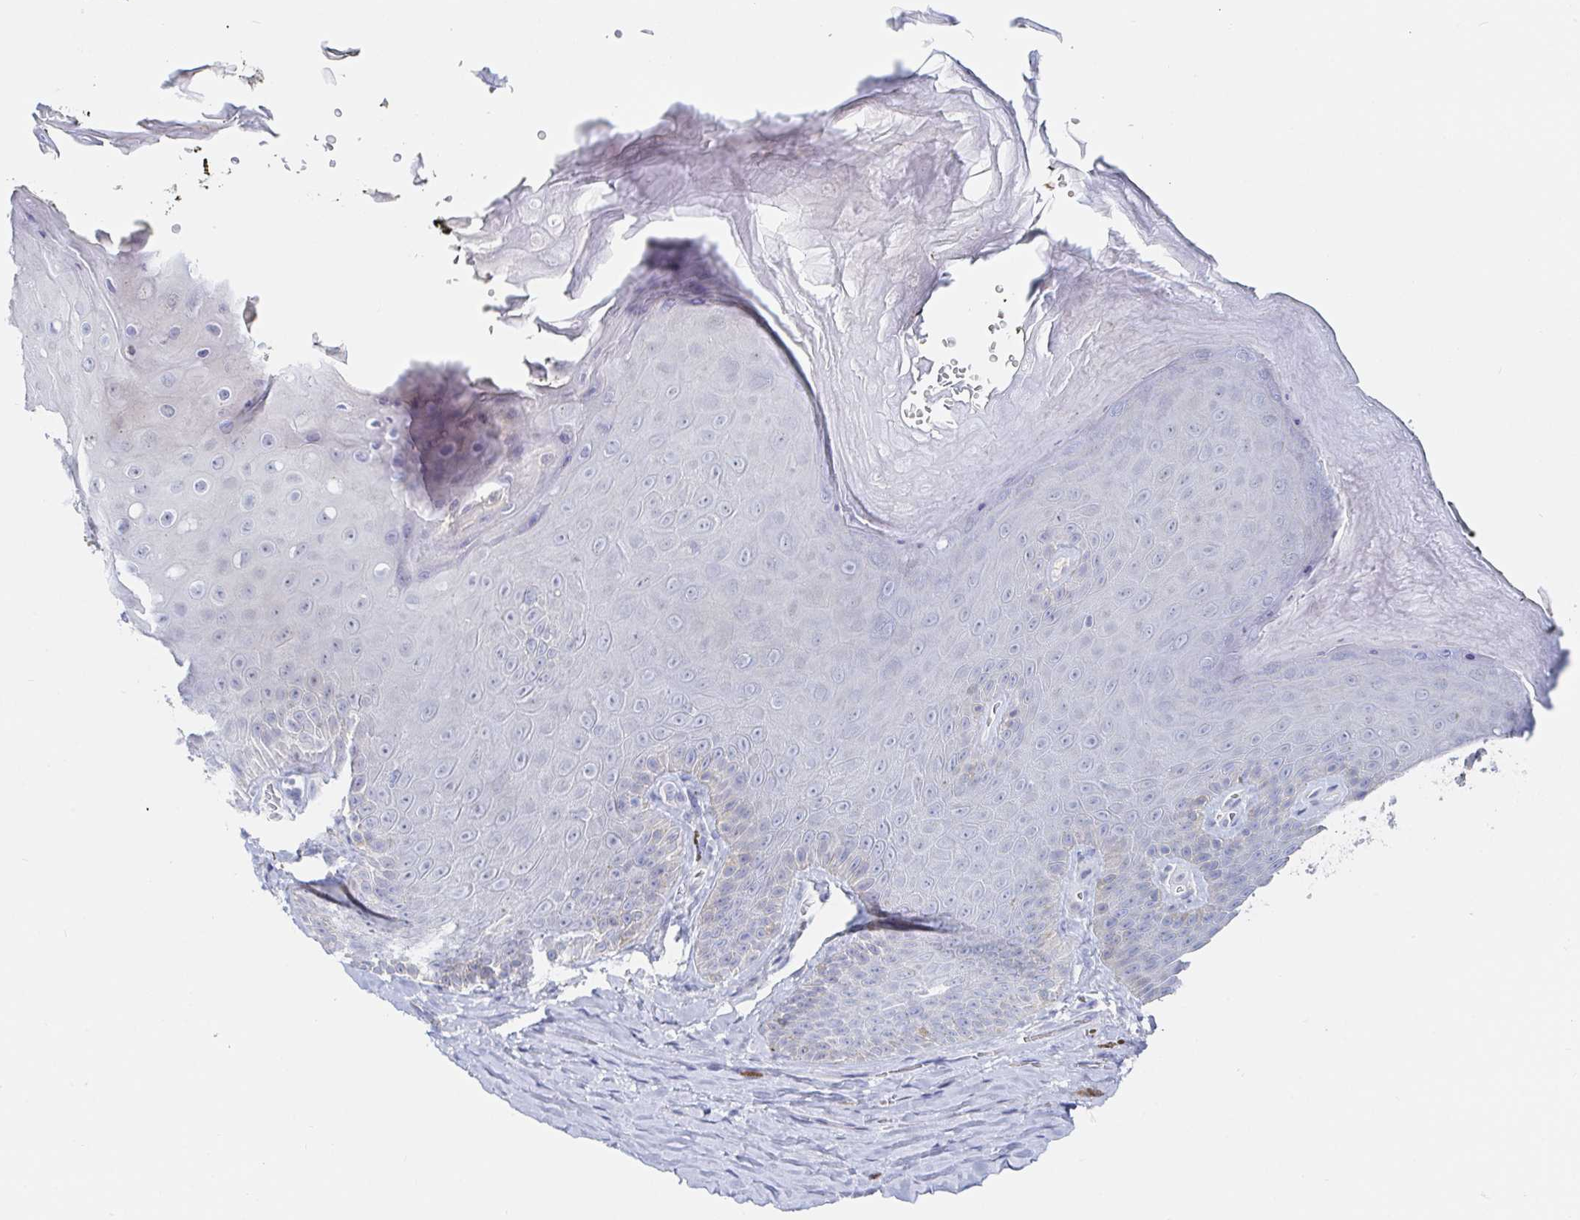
{"staining": {"intensity": "negative", "quantity": "none", "location": "none"}, "tissue": "skin", "cell_type": "Epidermal cells", "image_type": "normal", "snomed": [{"axis": "morphology", "description": "Normal tissue, NOS"}, {"axis": "topography", "description": "Anal"}, {"axis": "topography", "description": "Peripheral nerve tissue"}], "caption": "DAB immunohistochemical staining of unremarkable human skin exhibits no significant positivity in epidermal cells. The staining was performed using DAB (3,3'-diaminobenzidine) to visualize the protein expression in brown, while the nuclei were stained in blue with hematoxylin (Magnification: 20x).", "gene": "ZNF100", "patient": {"sex": "male", "age": 53}}